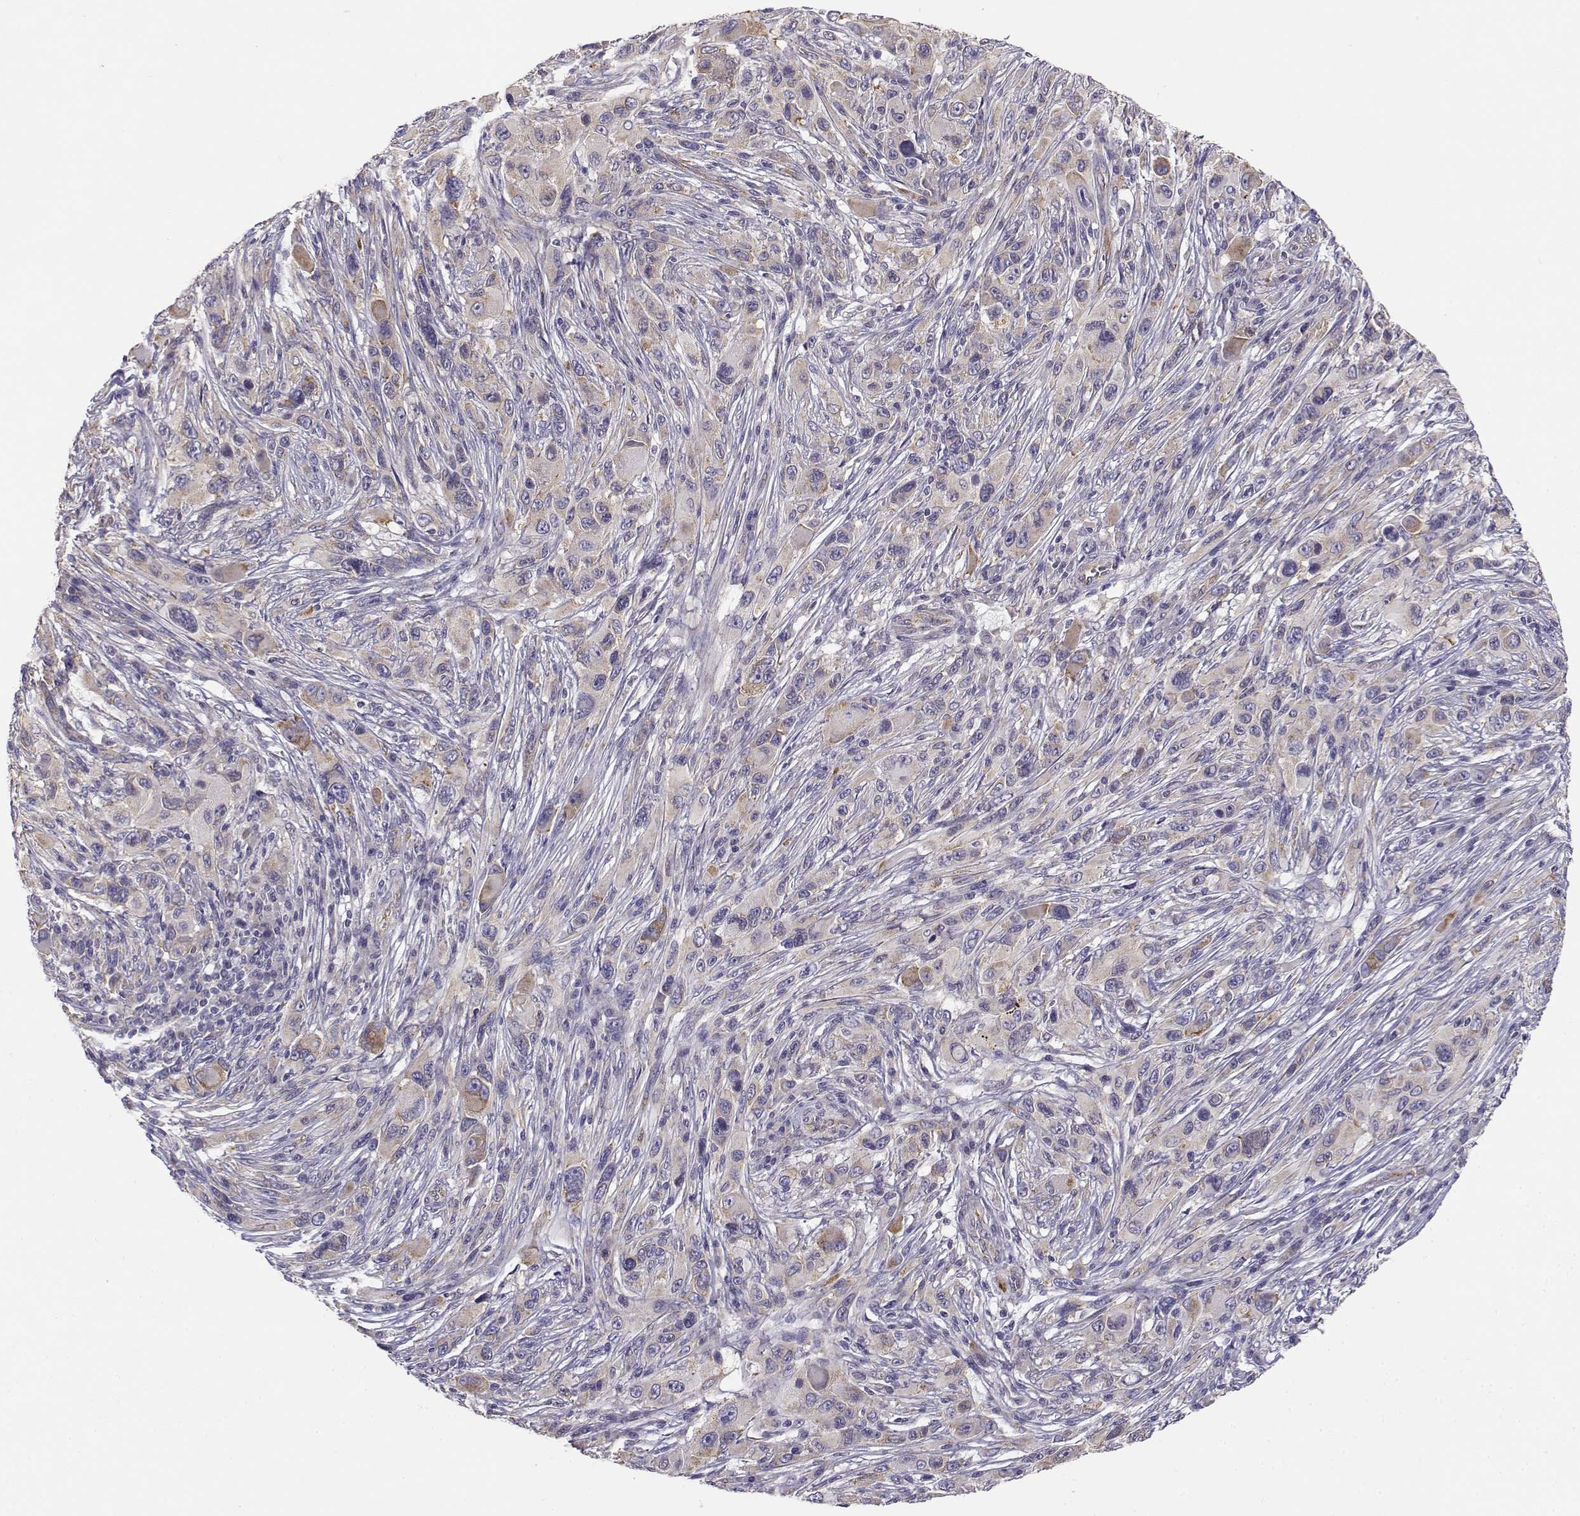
{"staining": {"intensity": "weak", "quantity": "<25%", "location": "cytoplasmic/membranous"}, "tissue": "melanoma", "cell_type": "Tumor cells", "image_type": "cancer", "snomed": [{"axis": "morphology", "description": "Malignant melanoma, NOS"}, {"axis": "topography", "description": "Skin"}], "caption": "The photomicrograph displays no significant staining in tumor cells of melanoma.", "gene": "BEND6", "patient": {"sex": "male", "age": 53}}